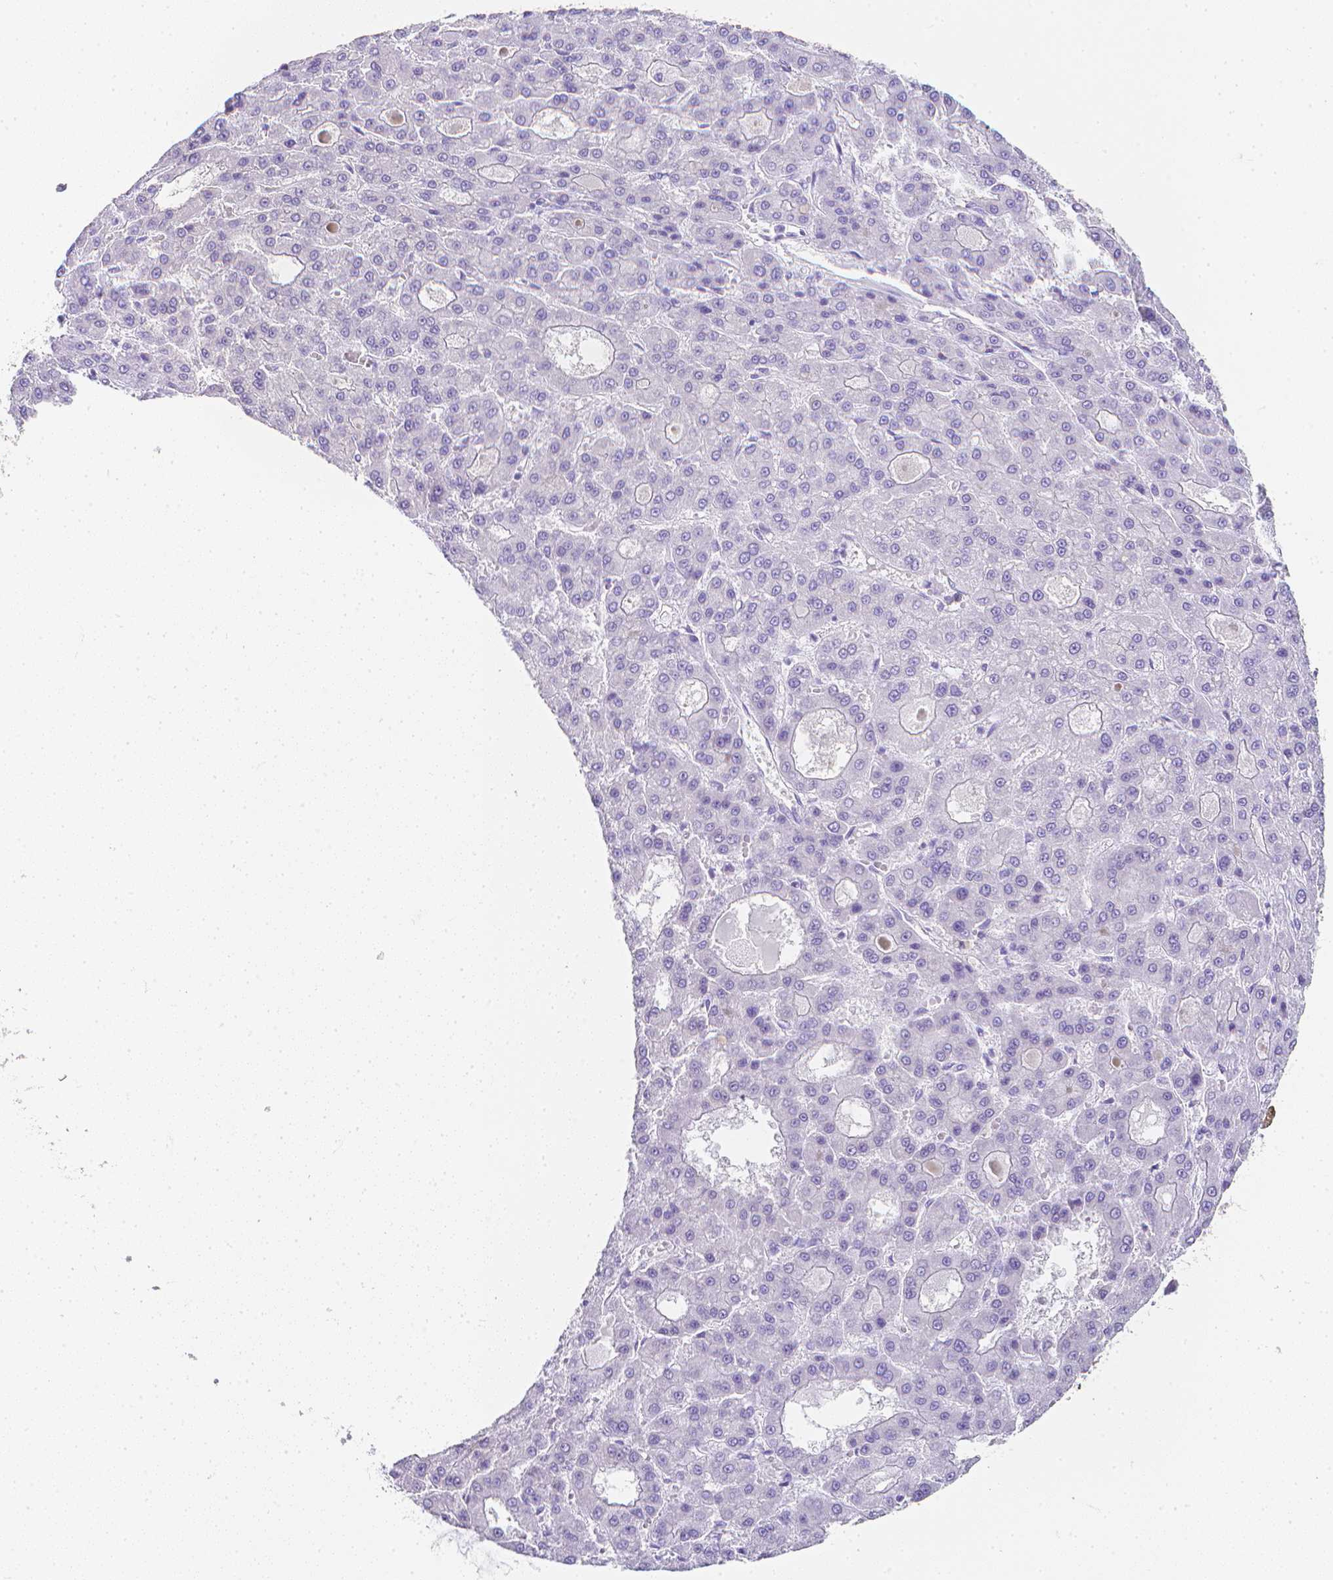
{"staining": {"intensity": "negative", "quantity": "none", "location": "none"}, "tissue": "liver cancer", "cell_type": "Tumor cells", "image_type": "cancer", "snomed": [{"axis": "morphology", "description": "Carcinoma, Hepatocellular, NOS"}, {"axis": "topography", "description": "Liver"}], "caption": "The IHC histopathology image has no significant staining in tumor cells of liver cancer tissue.", "gene": "LGALS4", "patient": {"sex": "male", "age": 70}}